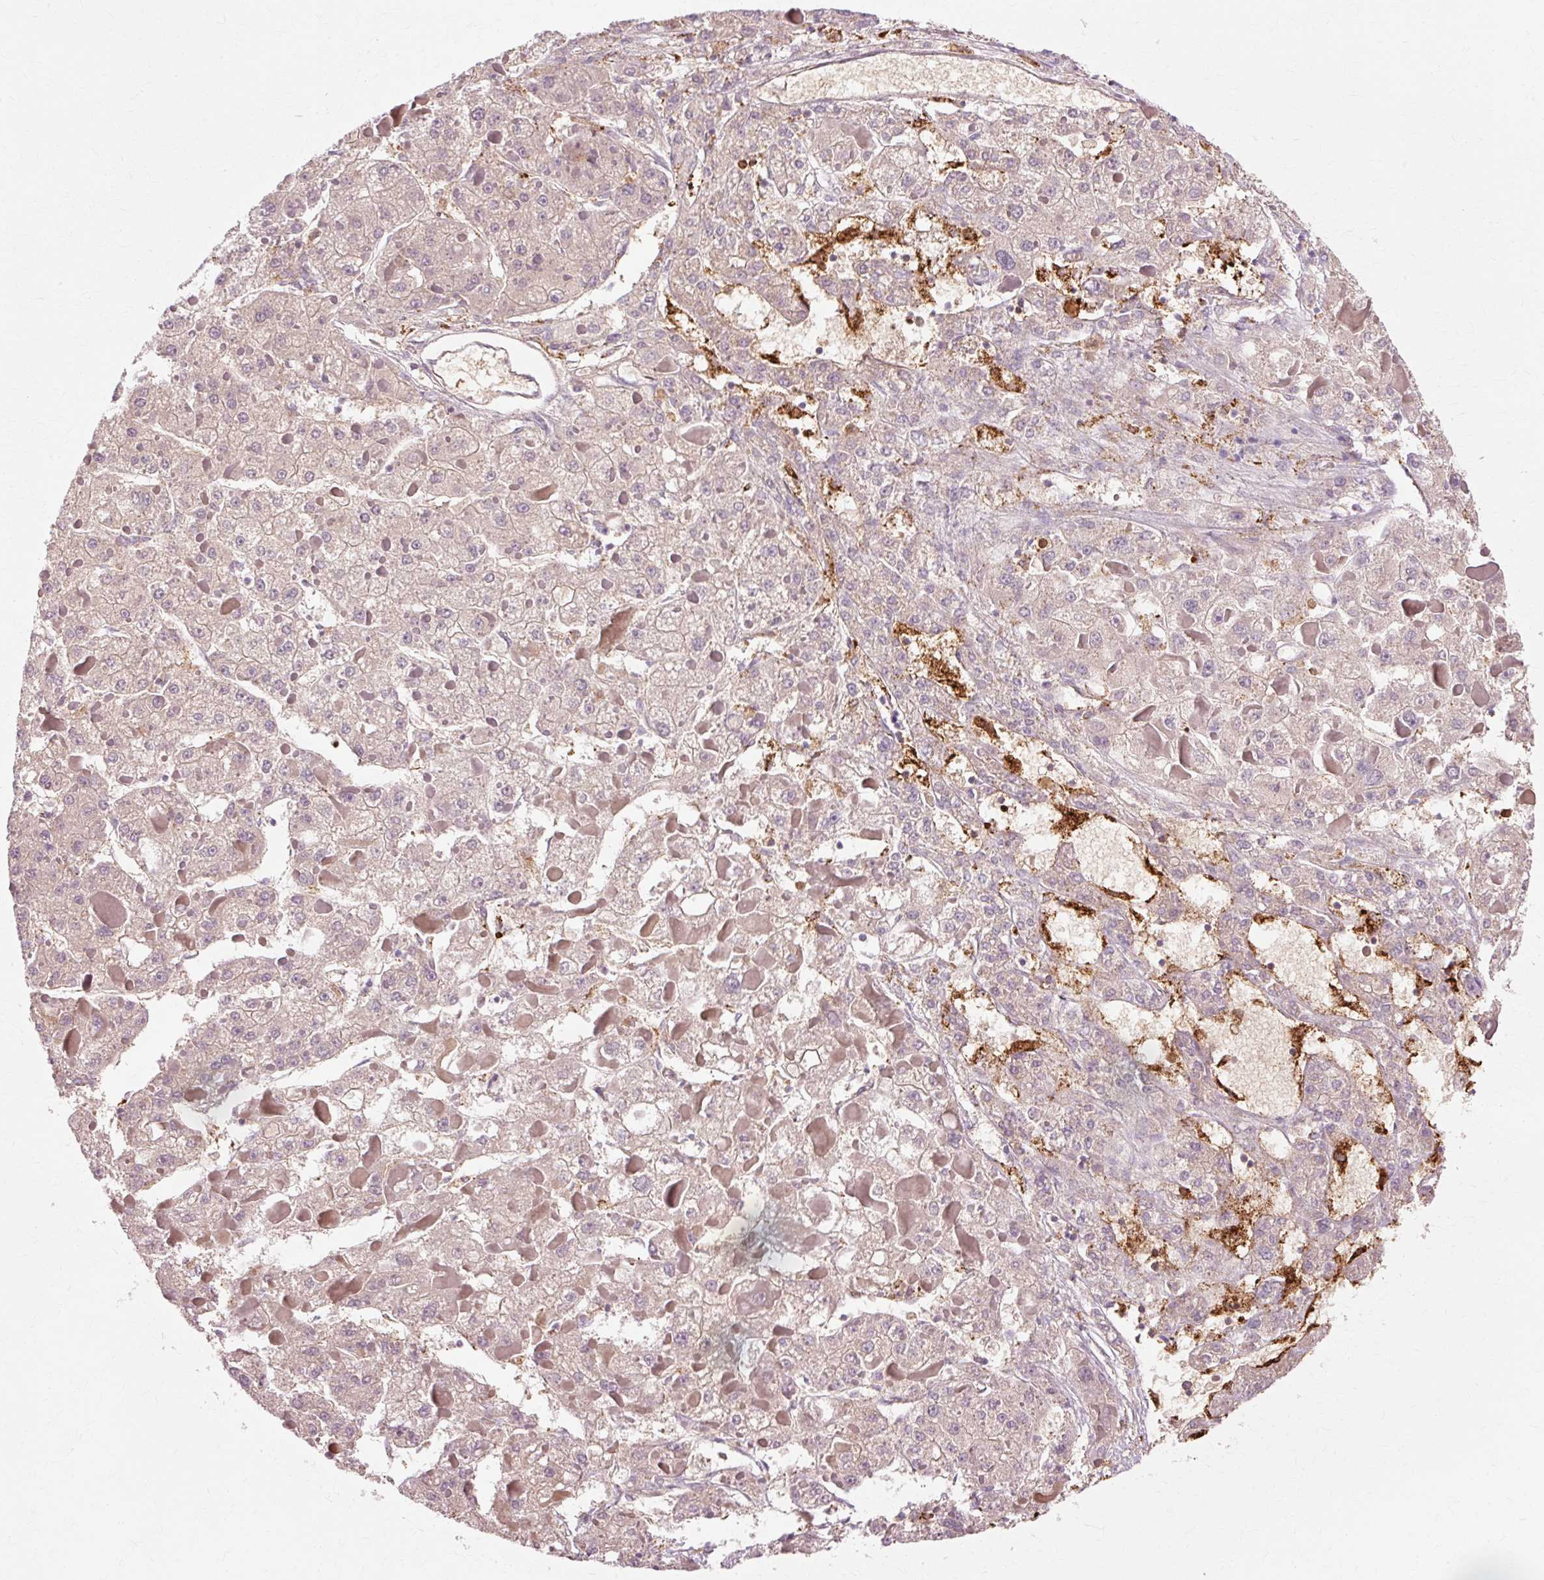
{"staining": {"intensity": "weak", "quantity": "25%-75%", "location": "cytoplasmic/membranous"}, "tissue": "liver cancer", "cell_type": "Tumor cells", "image_type": "cancer", "snomed": [{"axis": "morphology", "description": "Carcinoma, Hepatocellular, NOS"}, {"axis": "topography", "description": "Liver"}], "caption": "Liver hepatocellular carcinoma tissue displays weak cytoplasmic/membranous staining in approximately 25%-75% of tumor cells", "gene": "GPX1", "patient": {"sex": "female", "age": 73}}